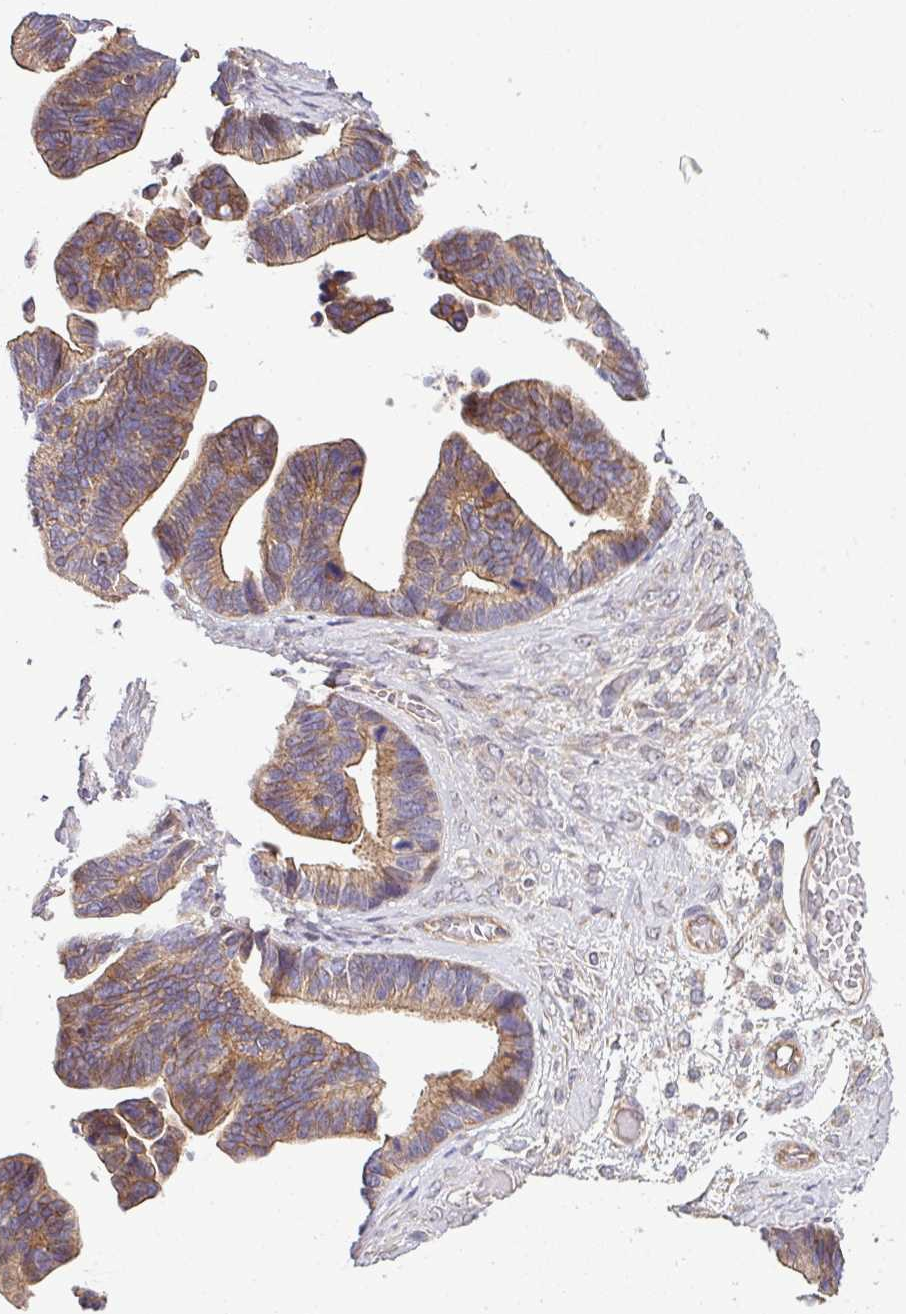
{"staining": {"intensity": "moderate", "quantity": ">75%", "location": "cytoplasmic/membranous"}, "tissue": "ovarian cancer", "cell_type": "Tumor cells", "image_type": "cancer", "snomed": [{"axis": "morphology", "description": "Cystadenocarcinoma, serous, NOS"}, {"axis": "topography", "description": "Ovary"}], "caption": "A micrograph showing moderate cytoplasmic/membranous positivity in about >75% of tumor cells in ovarian cancer, as visualized by brown immunohistochemical staining.", "gene": "TIMMDC1", "patient": {"sex": "female", "age": 56}}